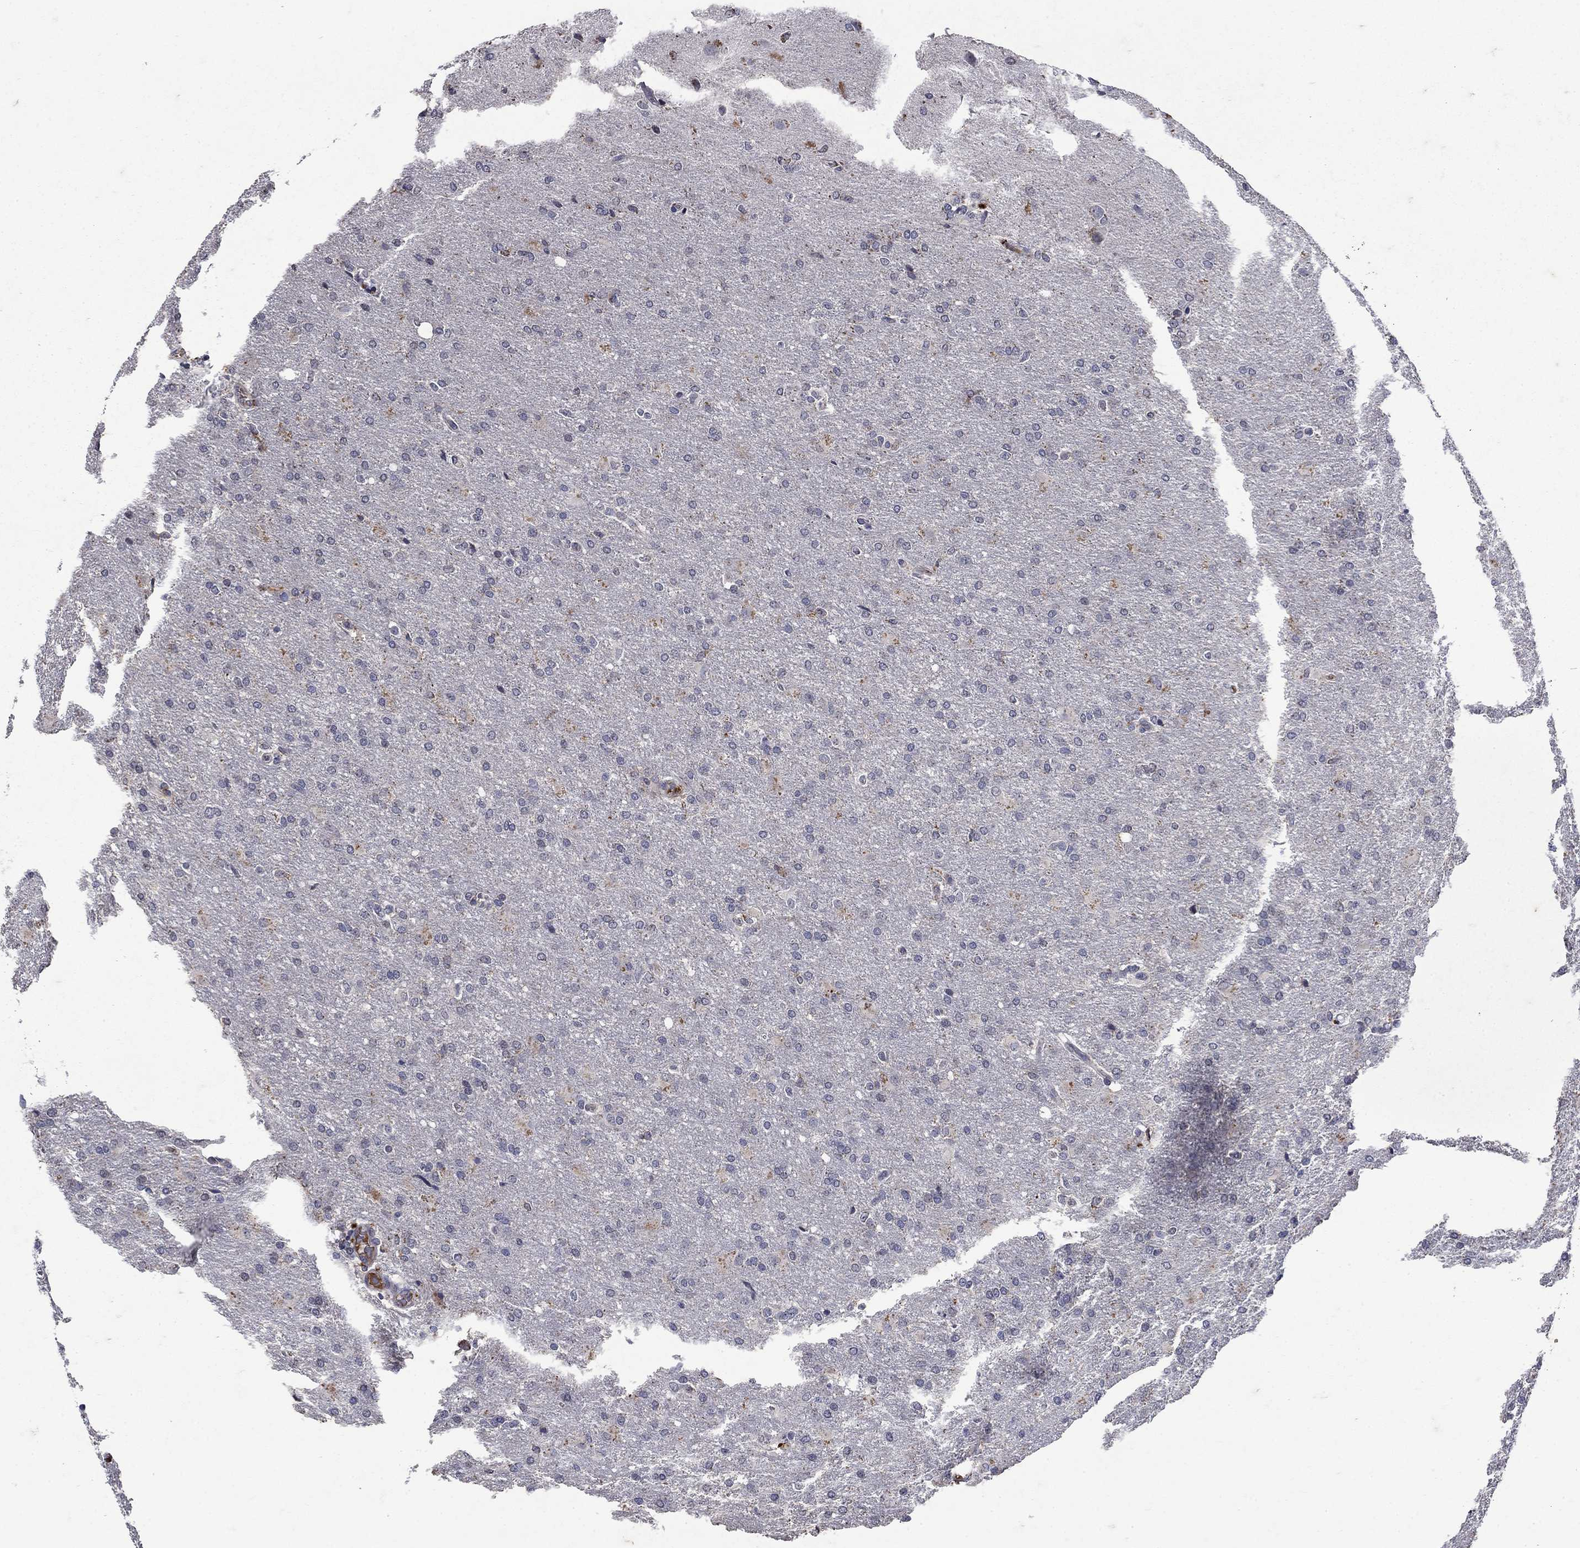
{"staining": {"intensity": "negative", "quantity": "none", "location": "none"}, "tissue": "glioma", "cell_type": "Tumor cells", "image_type": "cancer", "snomed": [{"axis": "morphology", "description": "Glioma, malignant, High grade"}, {"axis": "topography", "description": "Brain"}], "caption": "IHC histopathology image of human glioma stained for a protein (brown), which reveals no expression in tumor cells. (DAB (3,3'-diaminobenzidine) immunohistochemistry (IHC), high magnification).", "gene": "NPC2", "patient": {"sex": "male", "age": 68}}